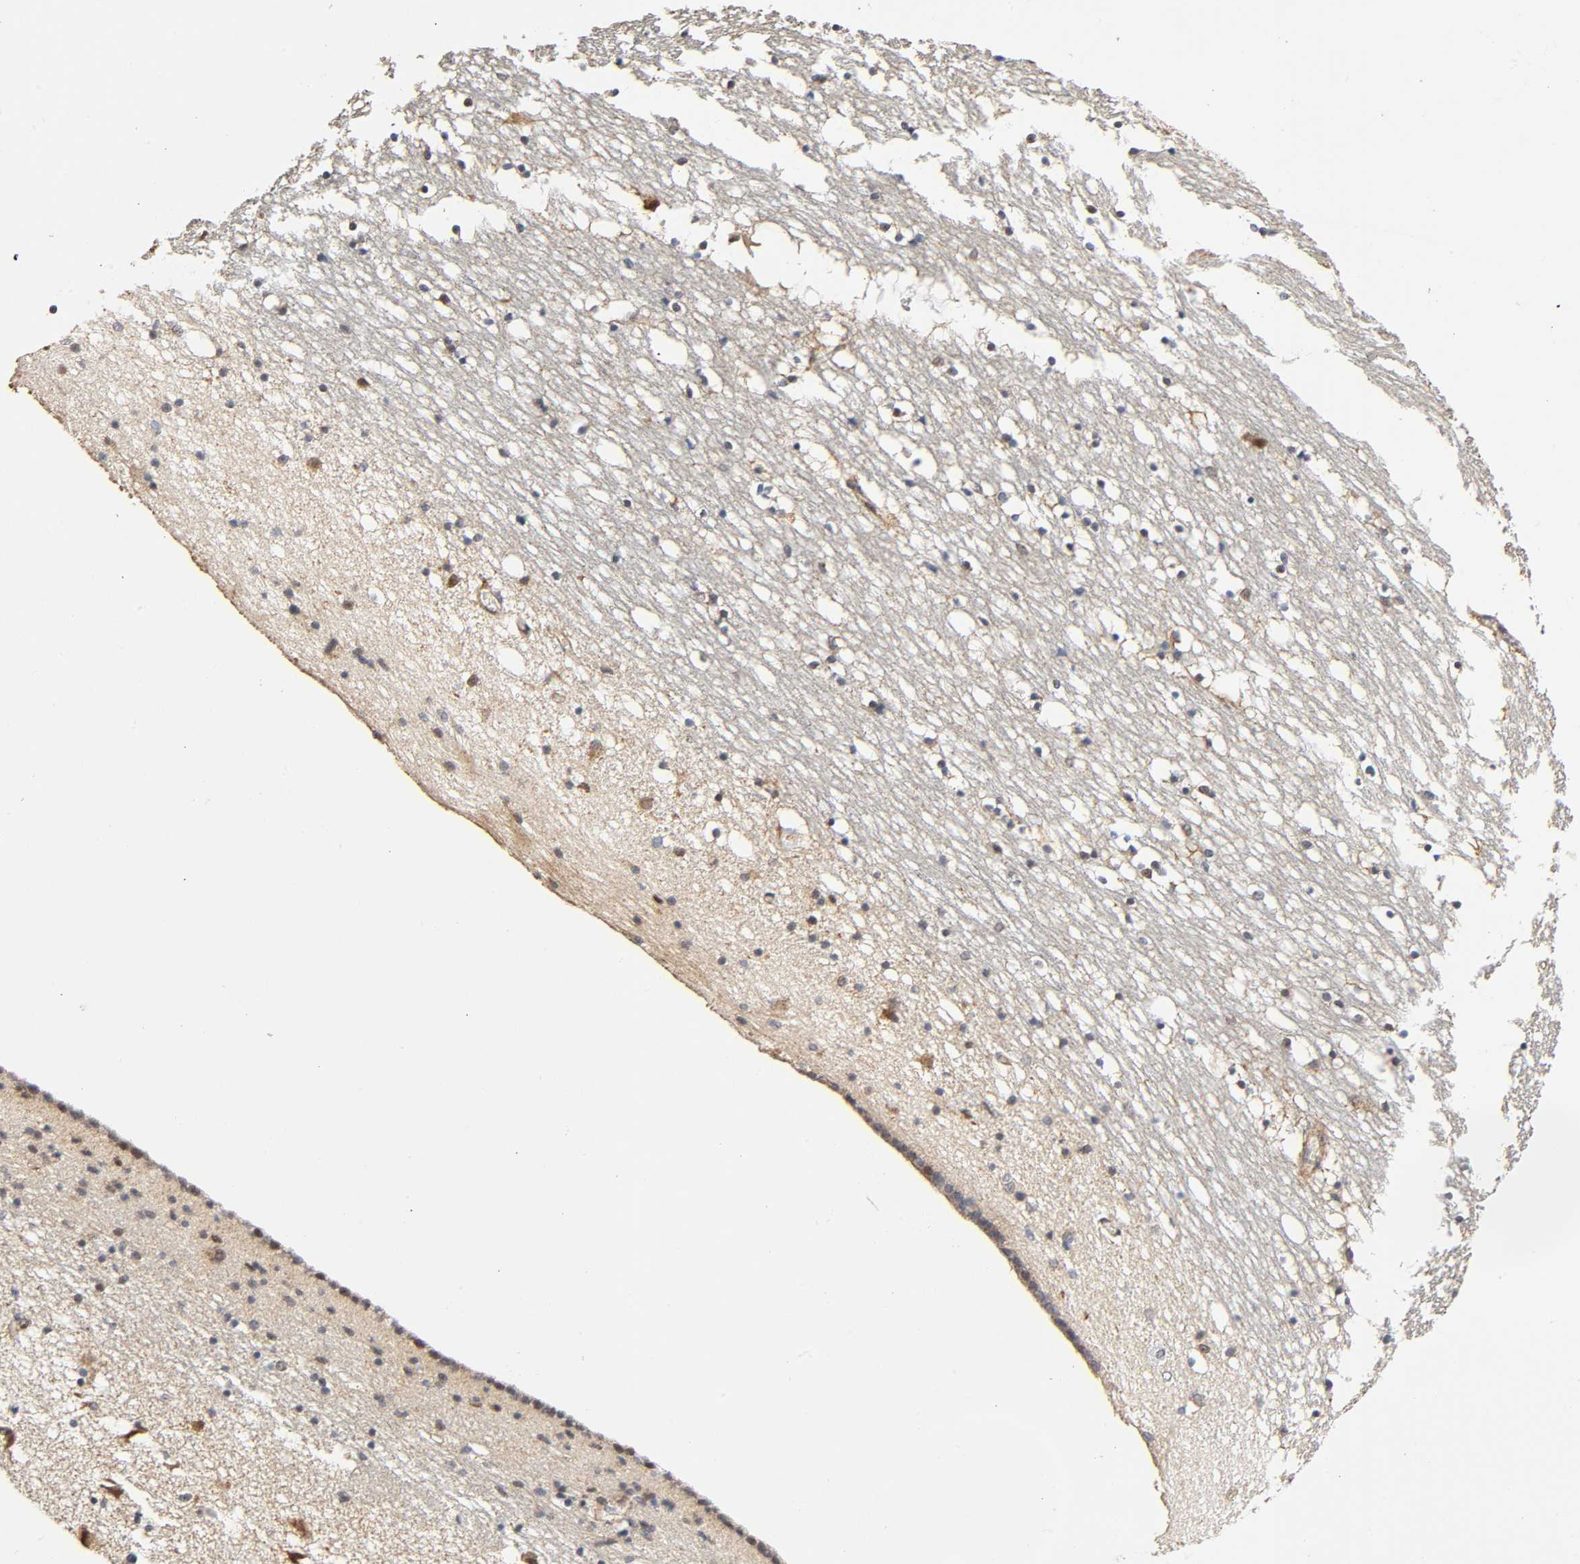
{"staining": {"intensity": "moderate", "quantity": "<25%", "location": "cytoplasmic/membranous"}, "tissue": "caudate", "cell_type": "Glial cells", "image_type": "normal", "snomed": [{"axis": "morphology", "description": "Normal tissue, NOS"}, {"axis": "topography", "description": "Lateral ventricle wall"}], "caption": "A photomicrograph of caudate stained for a protein shows moderate cytoplasmic/membranous brown staining in glial cells. The protein is stained brown, and the nuclei are stained in blue (DAB (3,3'-diaminobenzidine) IHC with brightfield microscopy, high magnification).", "gene": "CASP9", "patient": {"sex": "male", "age": 45}}